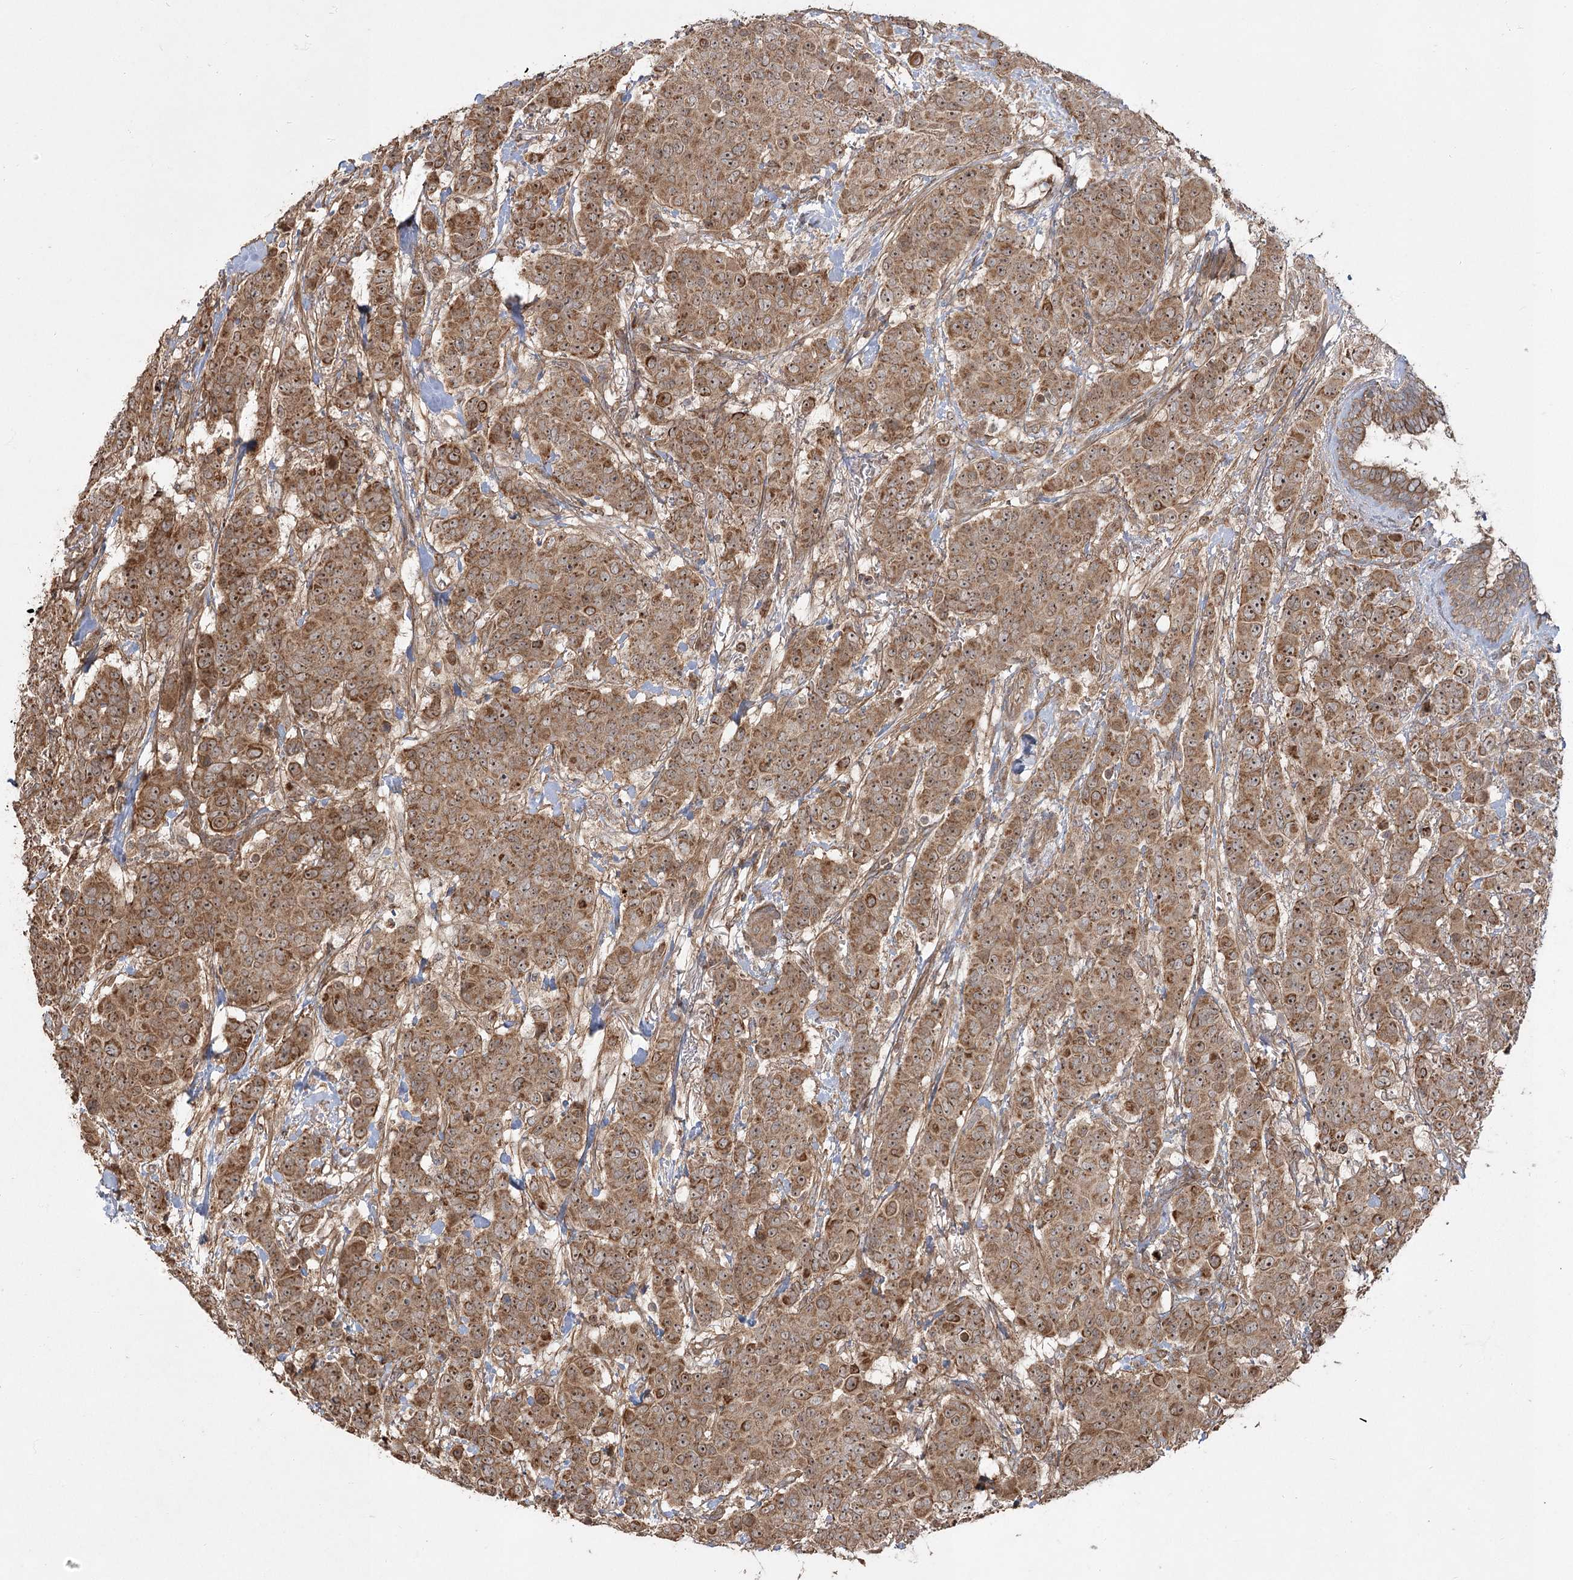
{"staining": {"intensity": "moderate", "quantity": ">75%", "location": "cytoplasmic/membranous,nuclear"}, "tissue": "breast cancer", "cell_type": "Tumor cells", "image_type": "cancer", "snomed": [{"axis": "morphology", "description": "Duct carcinoma"}, {"axis": "topography", "description": "Breast"}], "caption": "Immunohistochemistry micrograph of neoplastic tissue: breast cancer stained using immunohistochemistry demonstrates medium levels of moderate protein expression localized specifically in the cytoplasmic/membranous and nuclear of tumor cells, appearing as a cytoplasmic/membranous and nuclear brown color.", "gene": "CPLANE1", "patient": {"sex": "female", "age": 40}}